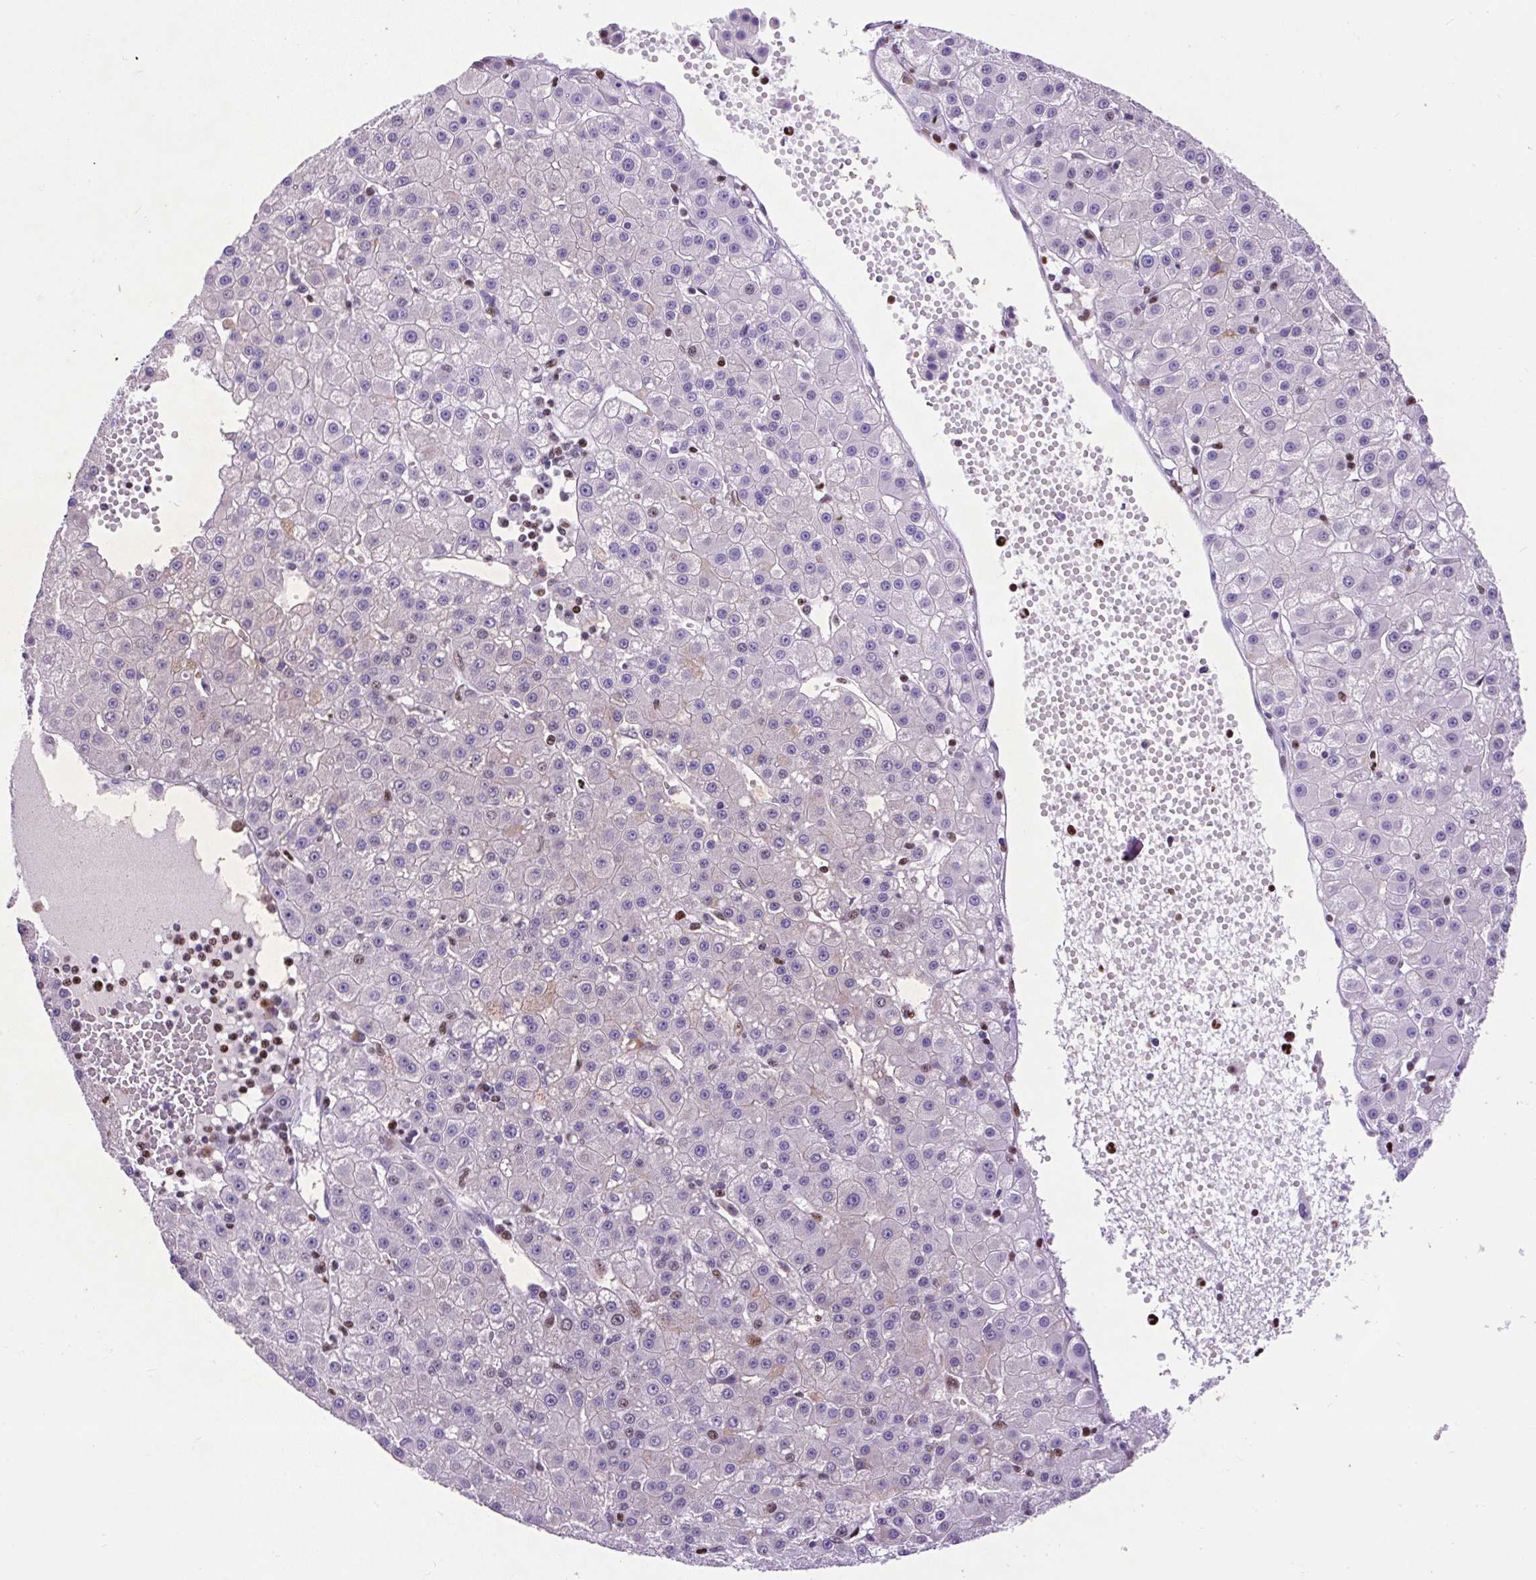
{"staining": {"intensity": "negative", "quantity": "none", "location": "none"}, "tissue": "liver cancer", "cell_type": "Tumor cells", "image_type": "cancer", "snomed": [{"axis": "morphology", "description": "Carcinoma, Hepatocellular, NOS"}, {"axis": "topography", "description": "Liver"}], "caption": "High power microscopy image of an immunohistochemistry (IHC) histopathology image of hepatocellular carcinoma (liver), revealing no significant staining in tumor cells. The staining is performed using DAB brown chromogen with nuclei counter-stained in using hematoxylin.", "gene": "SPC24", "patient": {"sex": "male", "age": 76}}